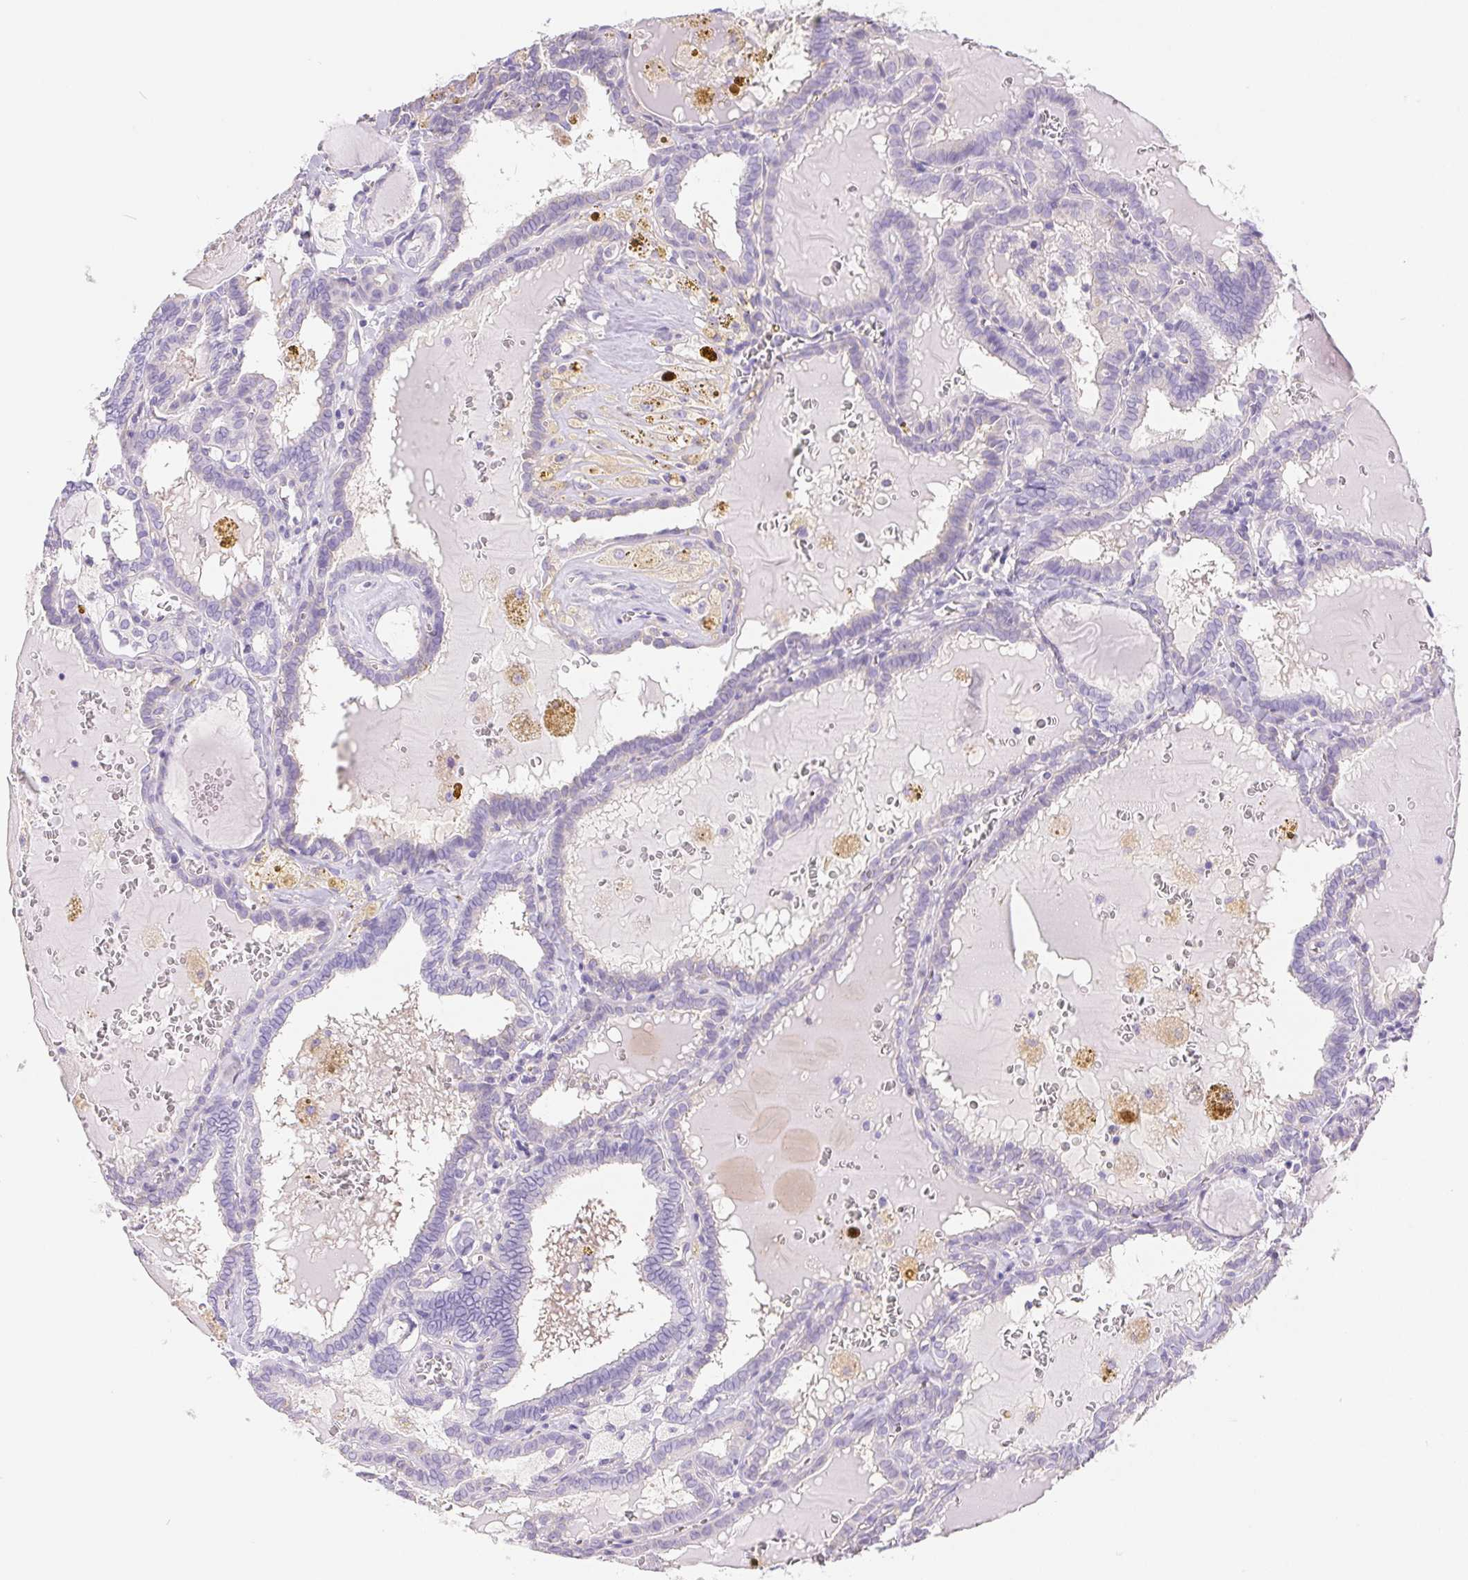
{"staining": {"intensity": "negative", "quantity": "none", "location": "none"}, "tissue": "thyroid cancer", "cell_type": "Tumor cells", "image_type": "cancer", "snomed": [{"axis": "morphology", "description": "Papillary adenocarcinoma, NOS"}, {"axis": "topography", "description": "Thyroid gland"}], "caption": "IHC histopathology image of neoplastic tissue: human thyroid papillary adenocarcinoma stained with DAB (3,3'-diaminobenzidine) displays no significant protein positivity in tumor cells.", "gene": "PNLIP", "patient": {"sex": "female", "age": 39}}